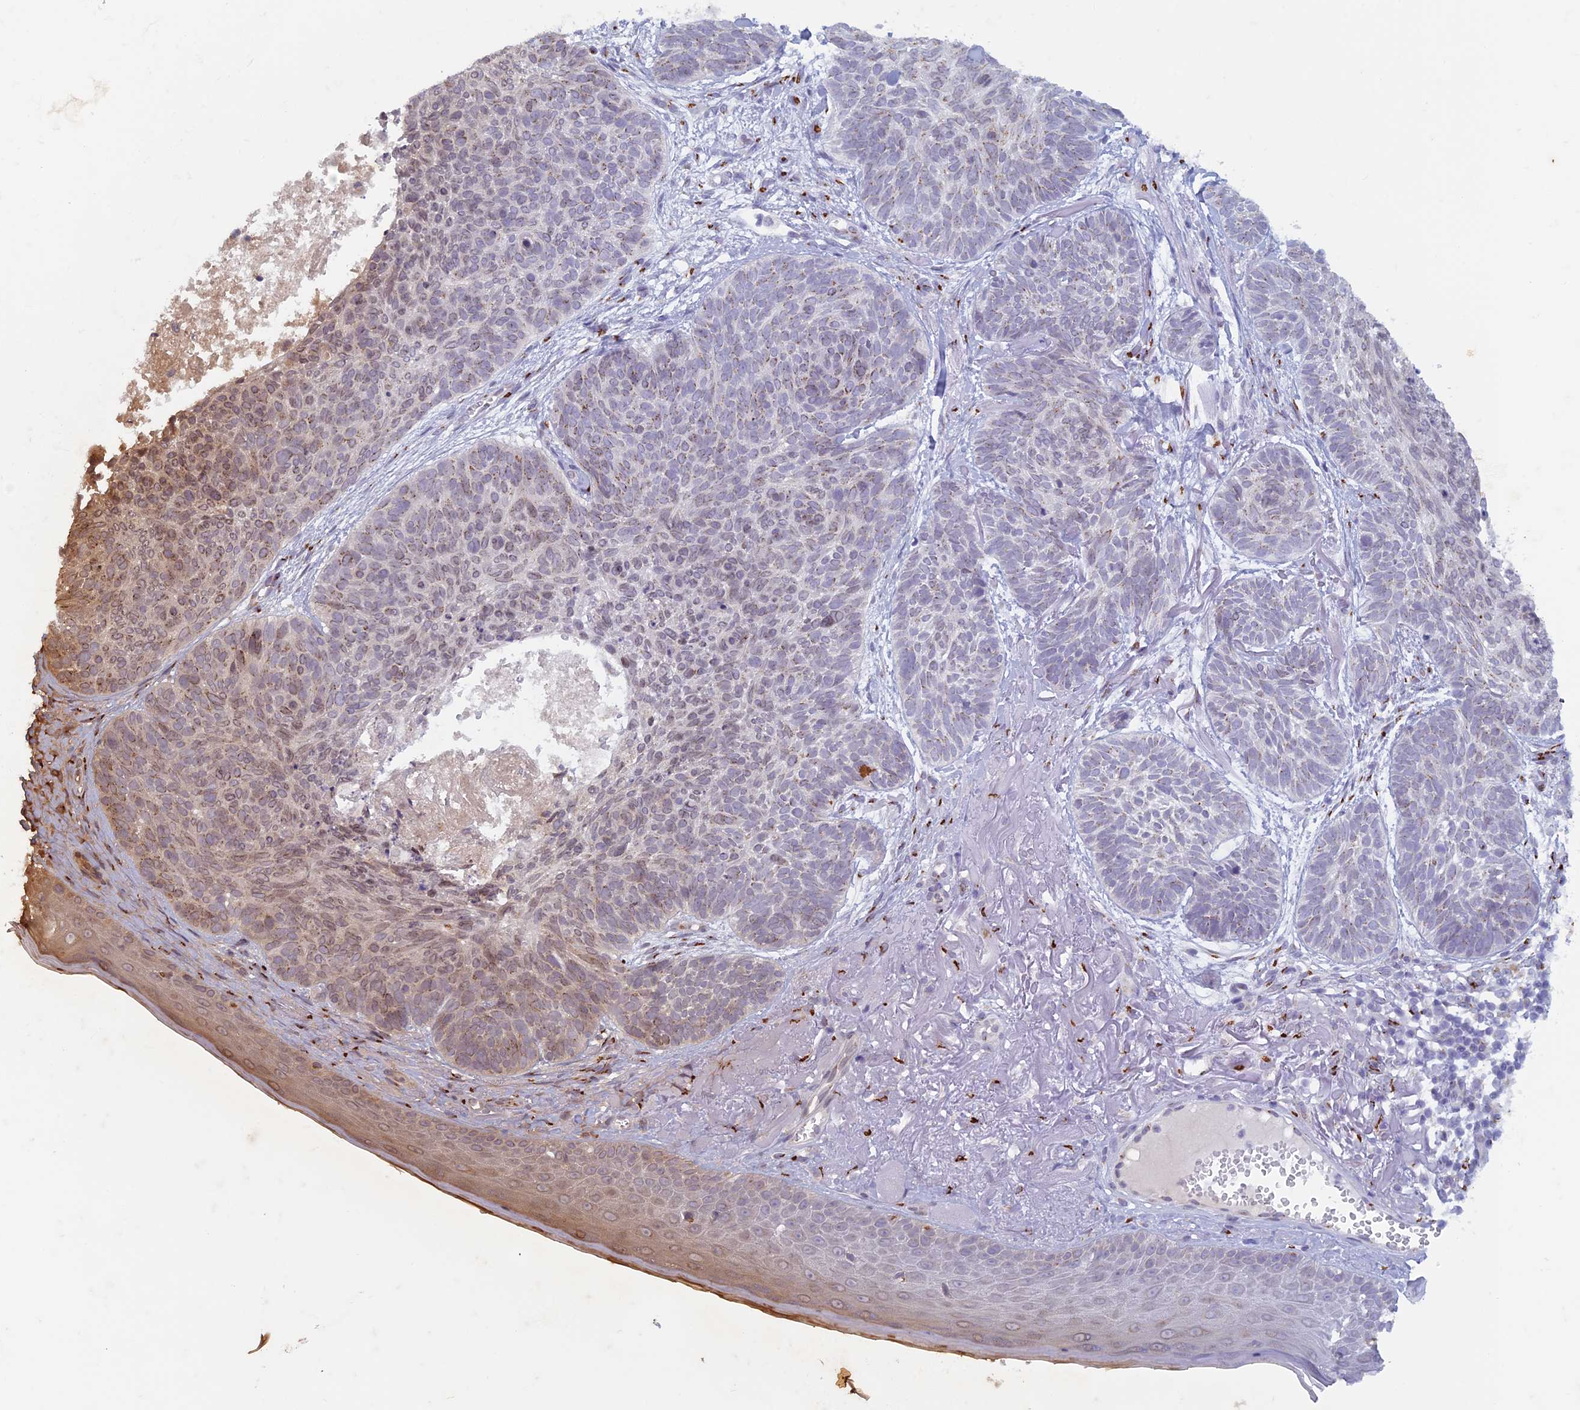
{"staining": {"intensity": "weak", "quantity": "<25%", "location": "cytoplasmic/membranous,nuclear"}, "tissue": "skin cancer", "cell_type": "Tumor cells", "image_type": "cancer", "snomed": [{"axis": "morphology", "description": "Normal tissue, NOS"}, {"axis": "morphology", "description": "Basal cell carcinoma"}, {"axis": "topography", "description": "Skin"}], "caption": "A histopathology image of skin basal cell carcinoma stained for a protein demonstrates no brown staining in tumor cells.", "gene": "FAM3C", "patient": {"sex": "male", "age": 66}}